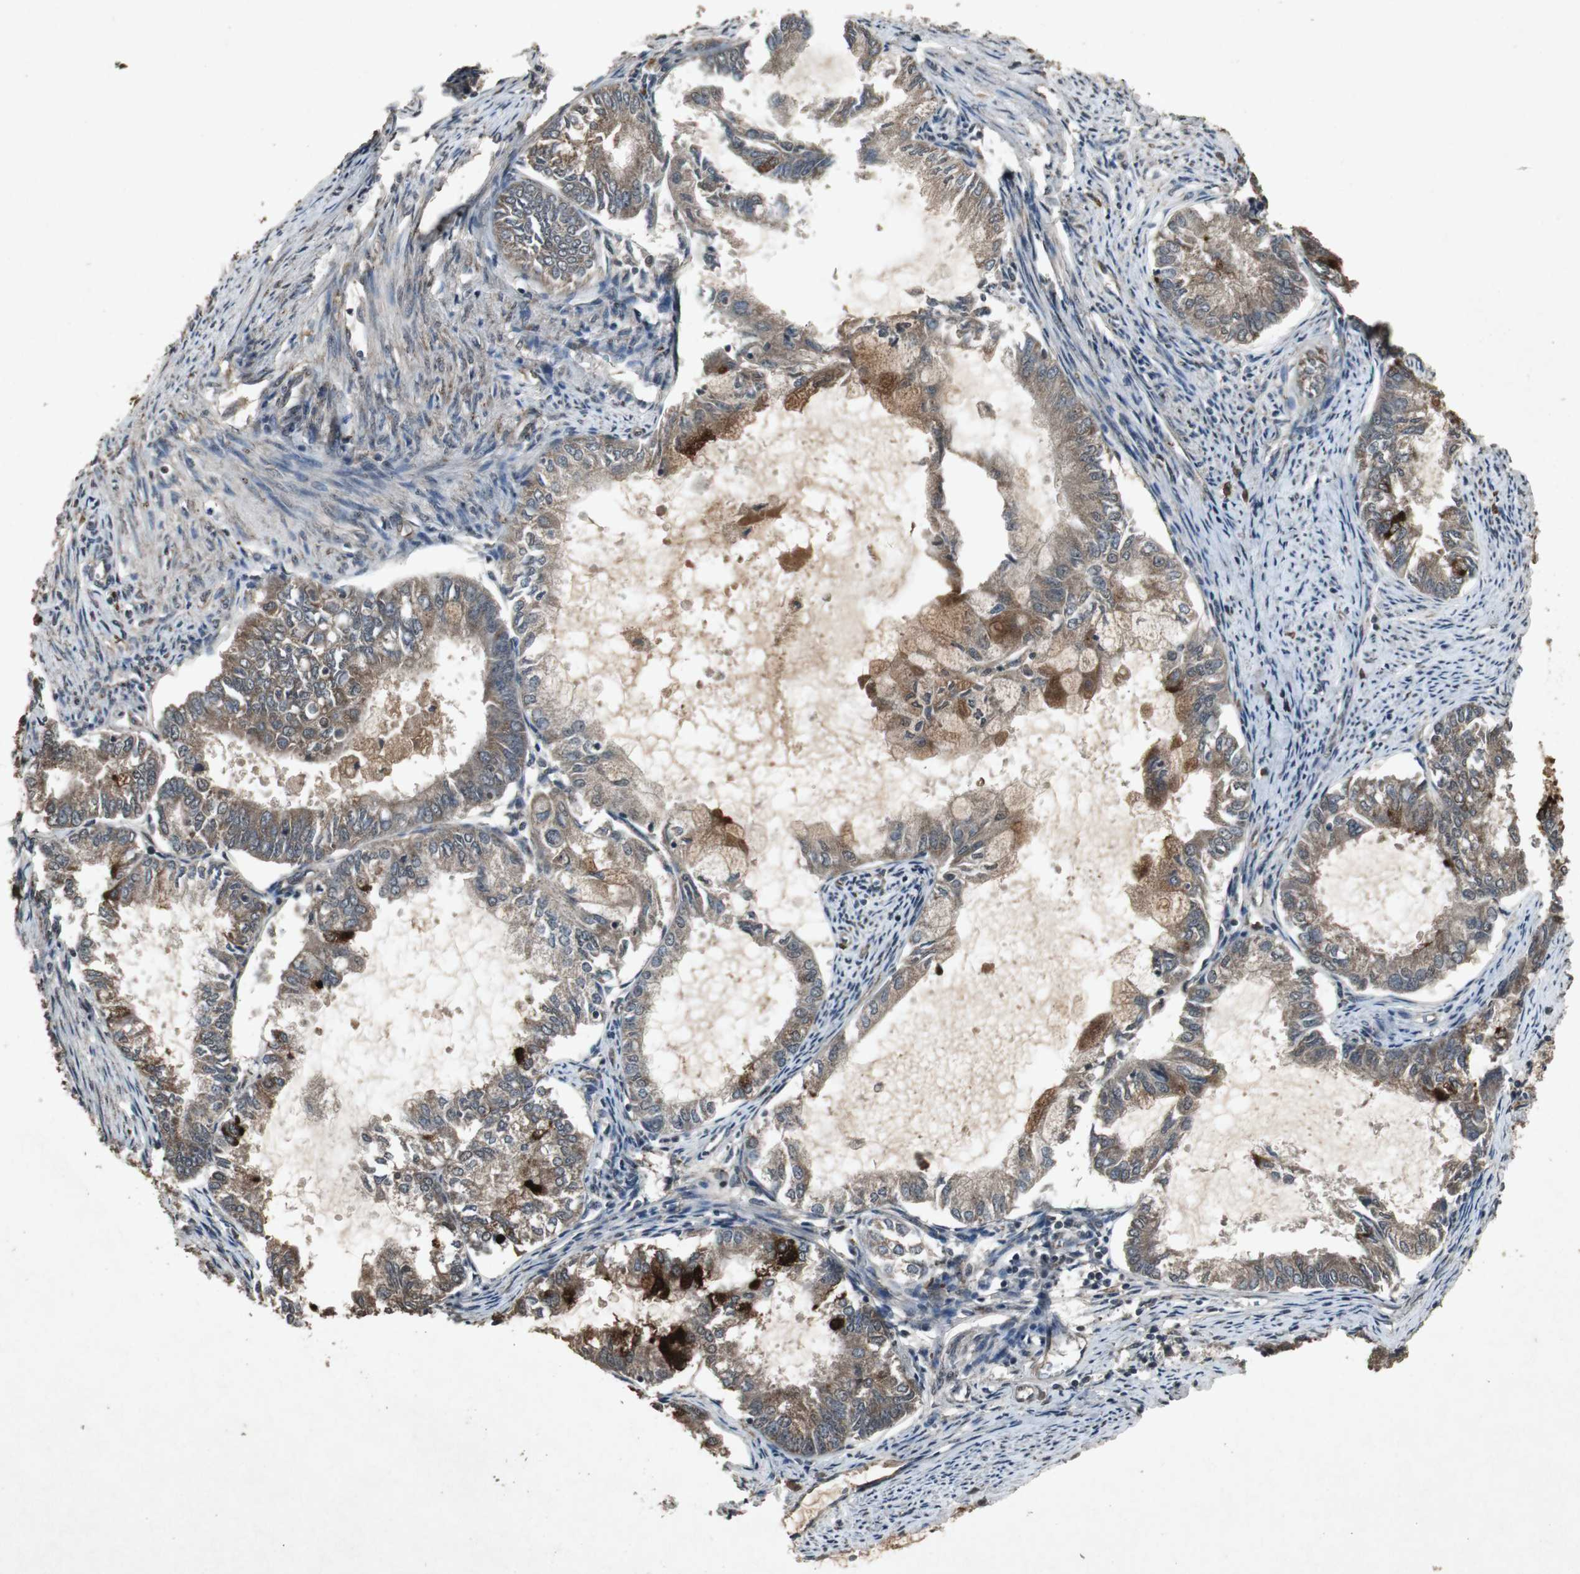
{"staining": {"intensity": "moderate", "quantity": ">75%", "location": "cytoplasmic/membranous"}, "tissue": "endometrial cancer", "cell_type": "Tumor cells", "image_type": "cancer", "snomed": [{"axis": "morphology", "description": "Adenocarcinoma, NOS"}, {"axis": "topography", "description": "Endometrium"}], "caption": "Protein staining of endometrial cancer (adenocarcinoma) tissue reveals moderate cytoplasmic/membranous staining in approximately >75% of tumor cells. The protein is shown in brown color, while the nuclei are stained blue.", "gene": "EMX1", "patient": {"sex": "female", "age": 86}}